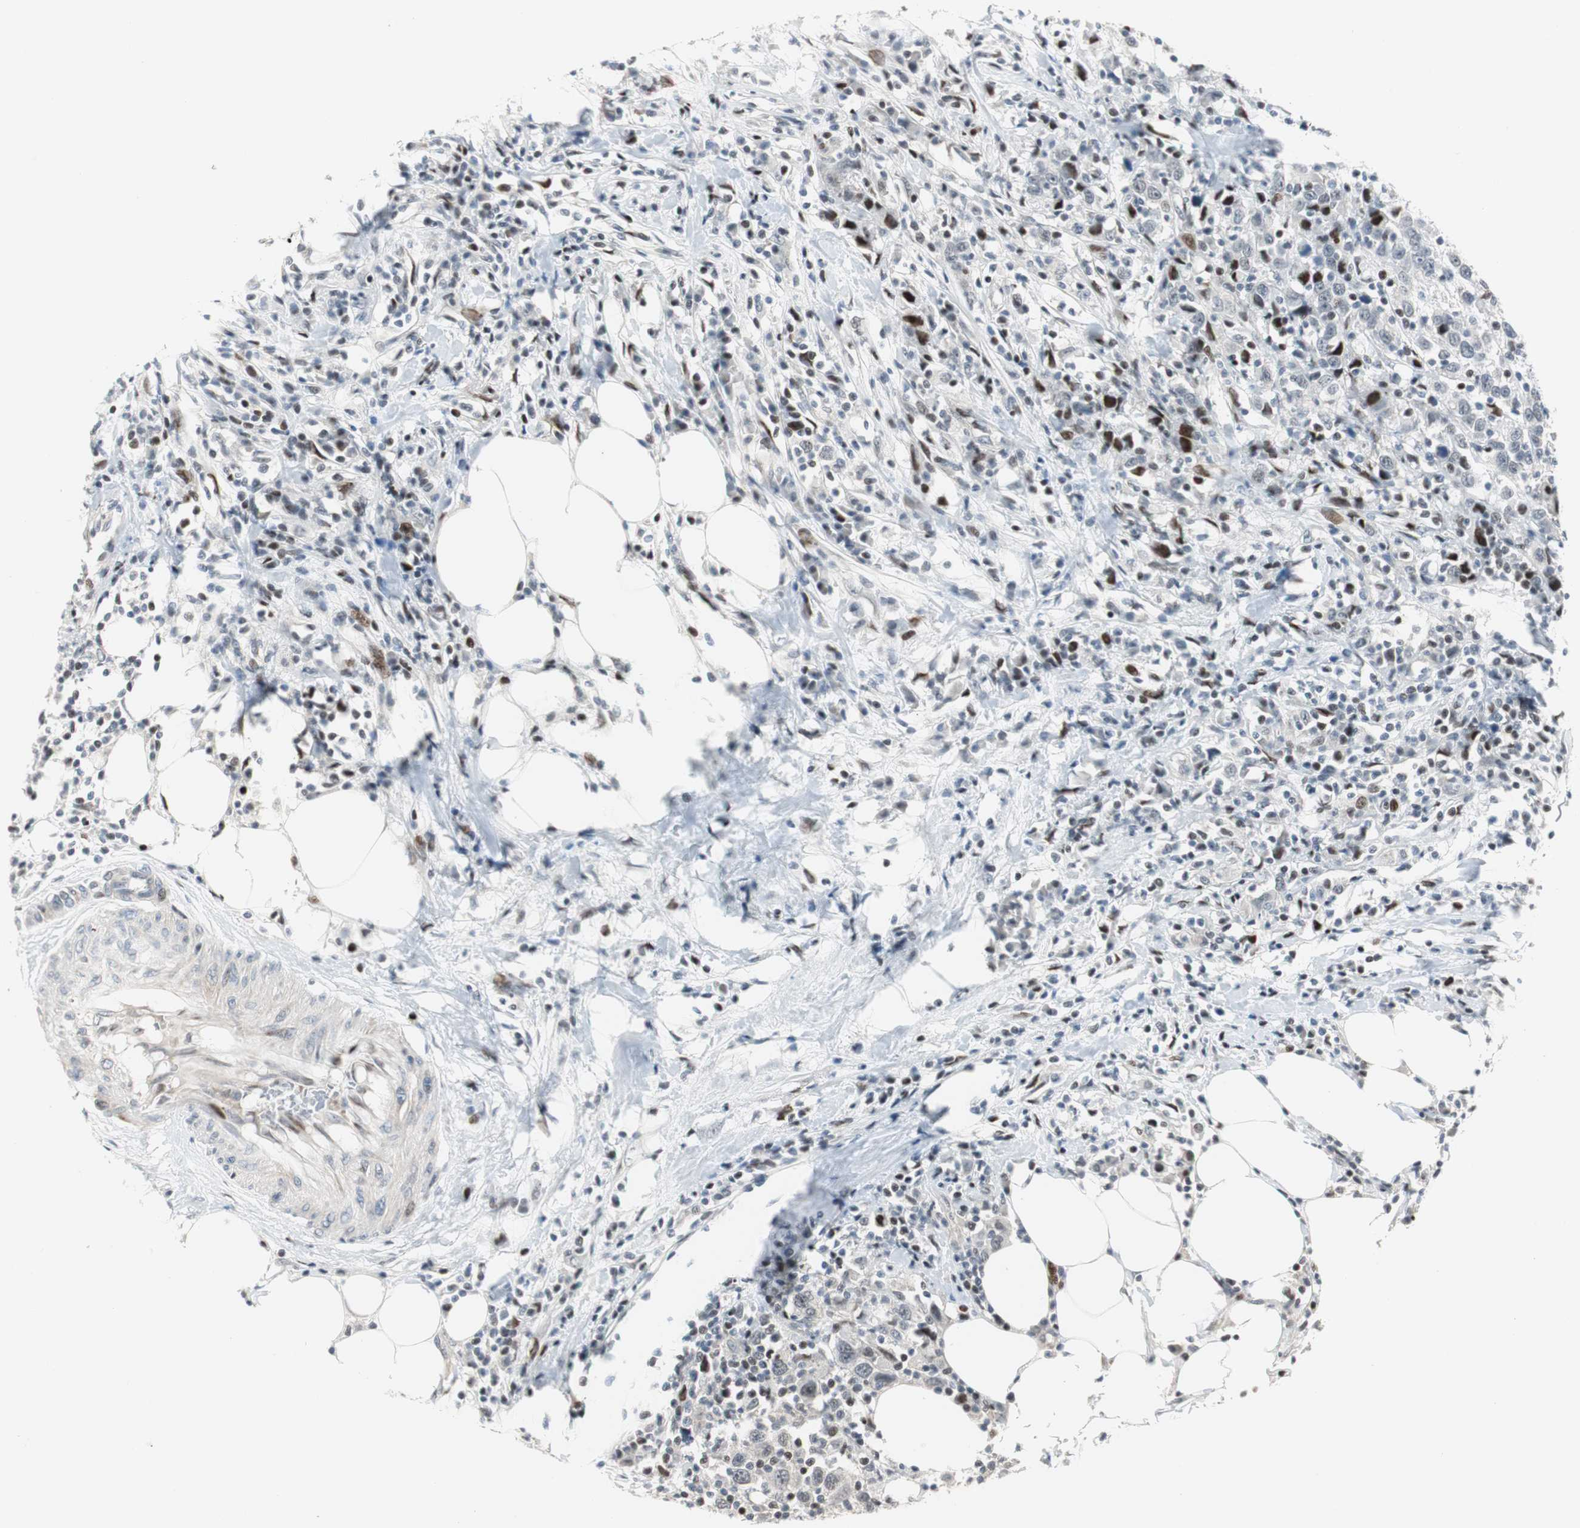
{"staining": {"intensity": "weak", "quantity": "<25%", "location": "nuclear"}, "tissue": "urothelial cancer", "cell_type": "Tumor cells", "image_type": "cancer", "snomed": [{"axis": "morphology", "description": "Urothelial carcinoma, High grade"}, {"axis": "topography", "description": "Urinary bladder"}], "caption": "Immunohistochemistry (IHC) of human urothelial cancer reveals no expression in tumor cells. The staining is performed using DAB brown chromogen with nuclei counter-stained in using hematoxylin.", "gene": "RAD1", "patient": {"sex": "male", "age": 61}}